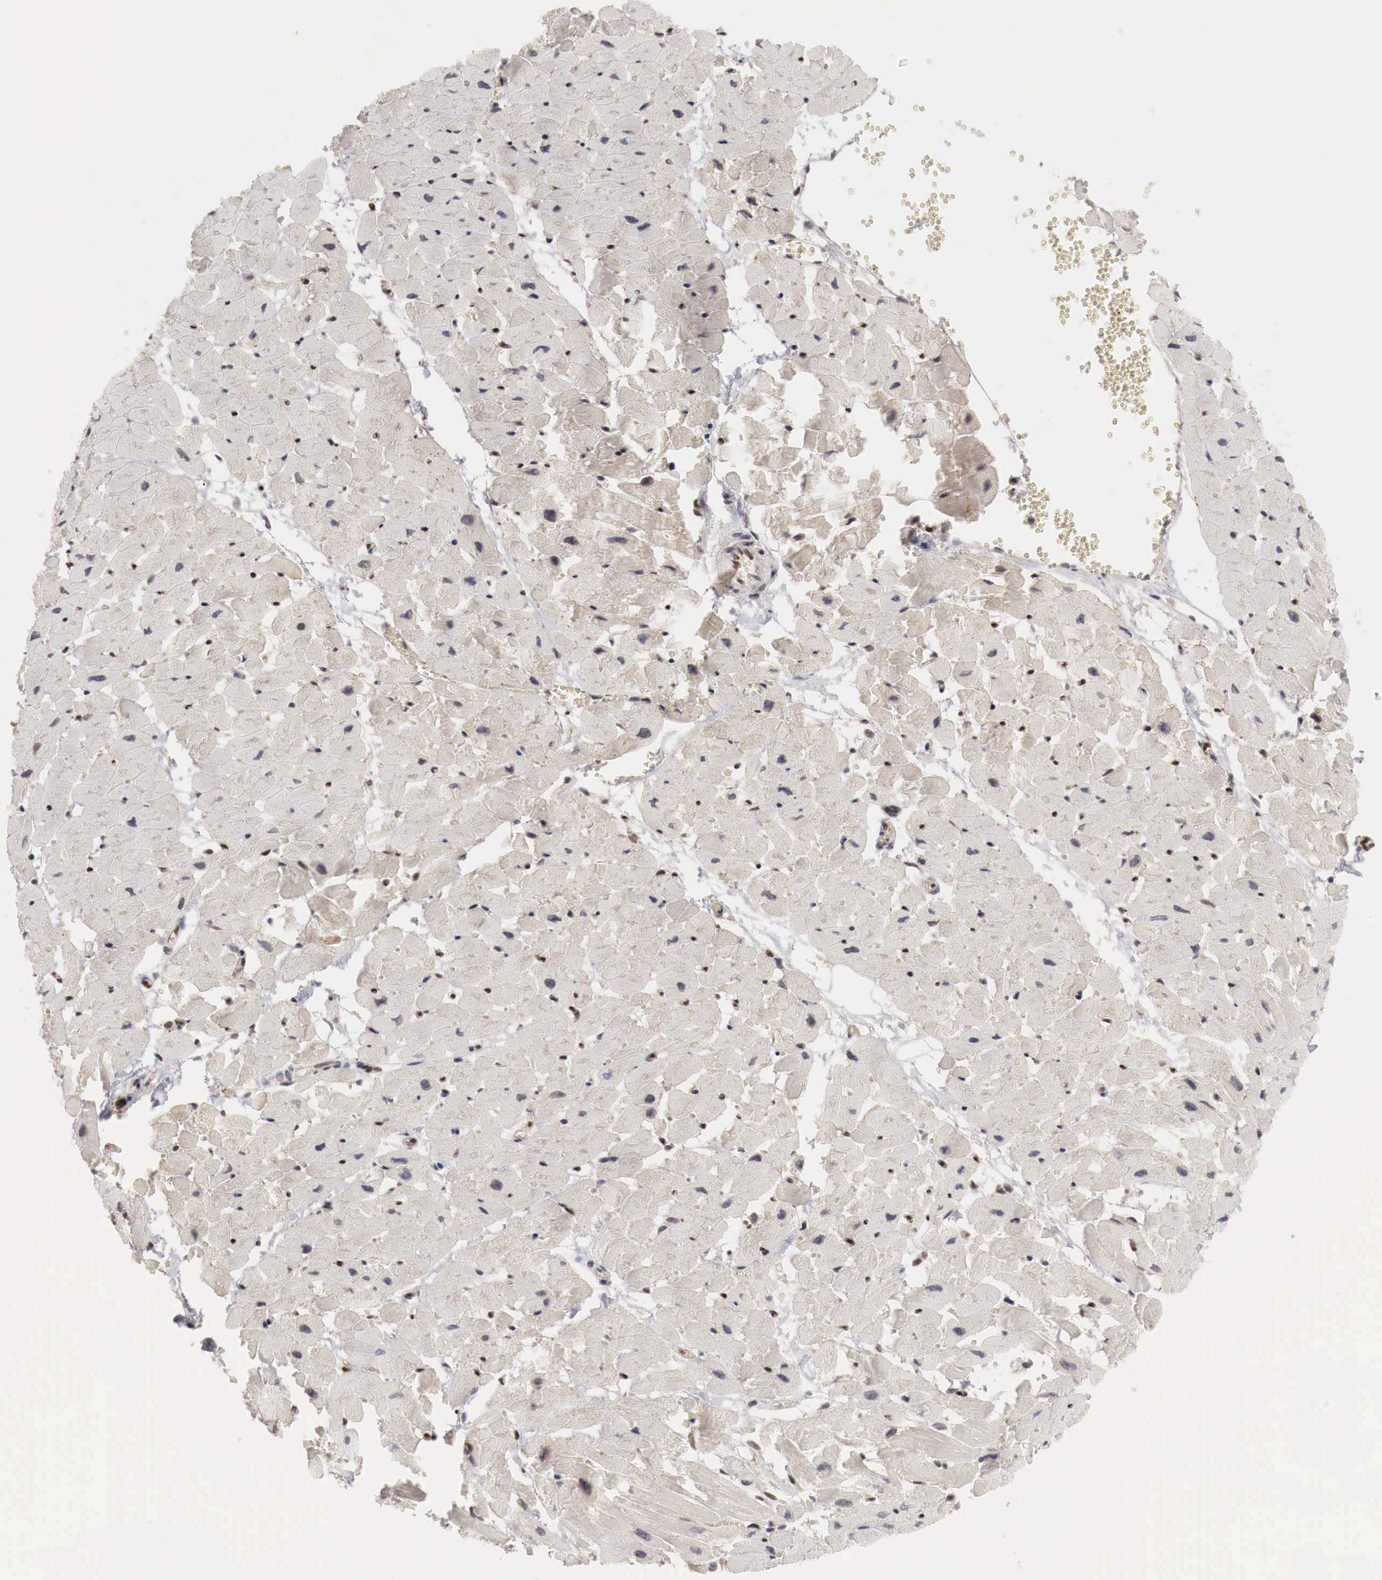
{"staining": {"intensity": "moderate", "quantity": "25%-75%", "location": "nuclear"}, "tissue": "heart muscle", "cell_type": "Cardiomyocytes", "image_type": "normal", "snomed": [{"axis": "morphology", "description": "Normal tissue, NOS"}, {"axis": "topography", "description": "Heart"}], "caption": "This image reveals benign heart muscle stained with IHC to label a protein in brown. The nuclear of cardiomyocytes show moderate positivity for the protein. Nuclei are counter-stained blue.", "gene": "DACH2", "patient": {"sex": "female", "age": 19}}